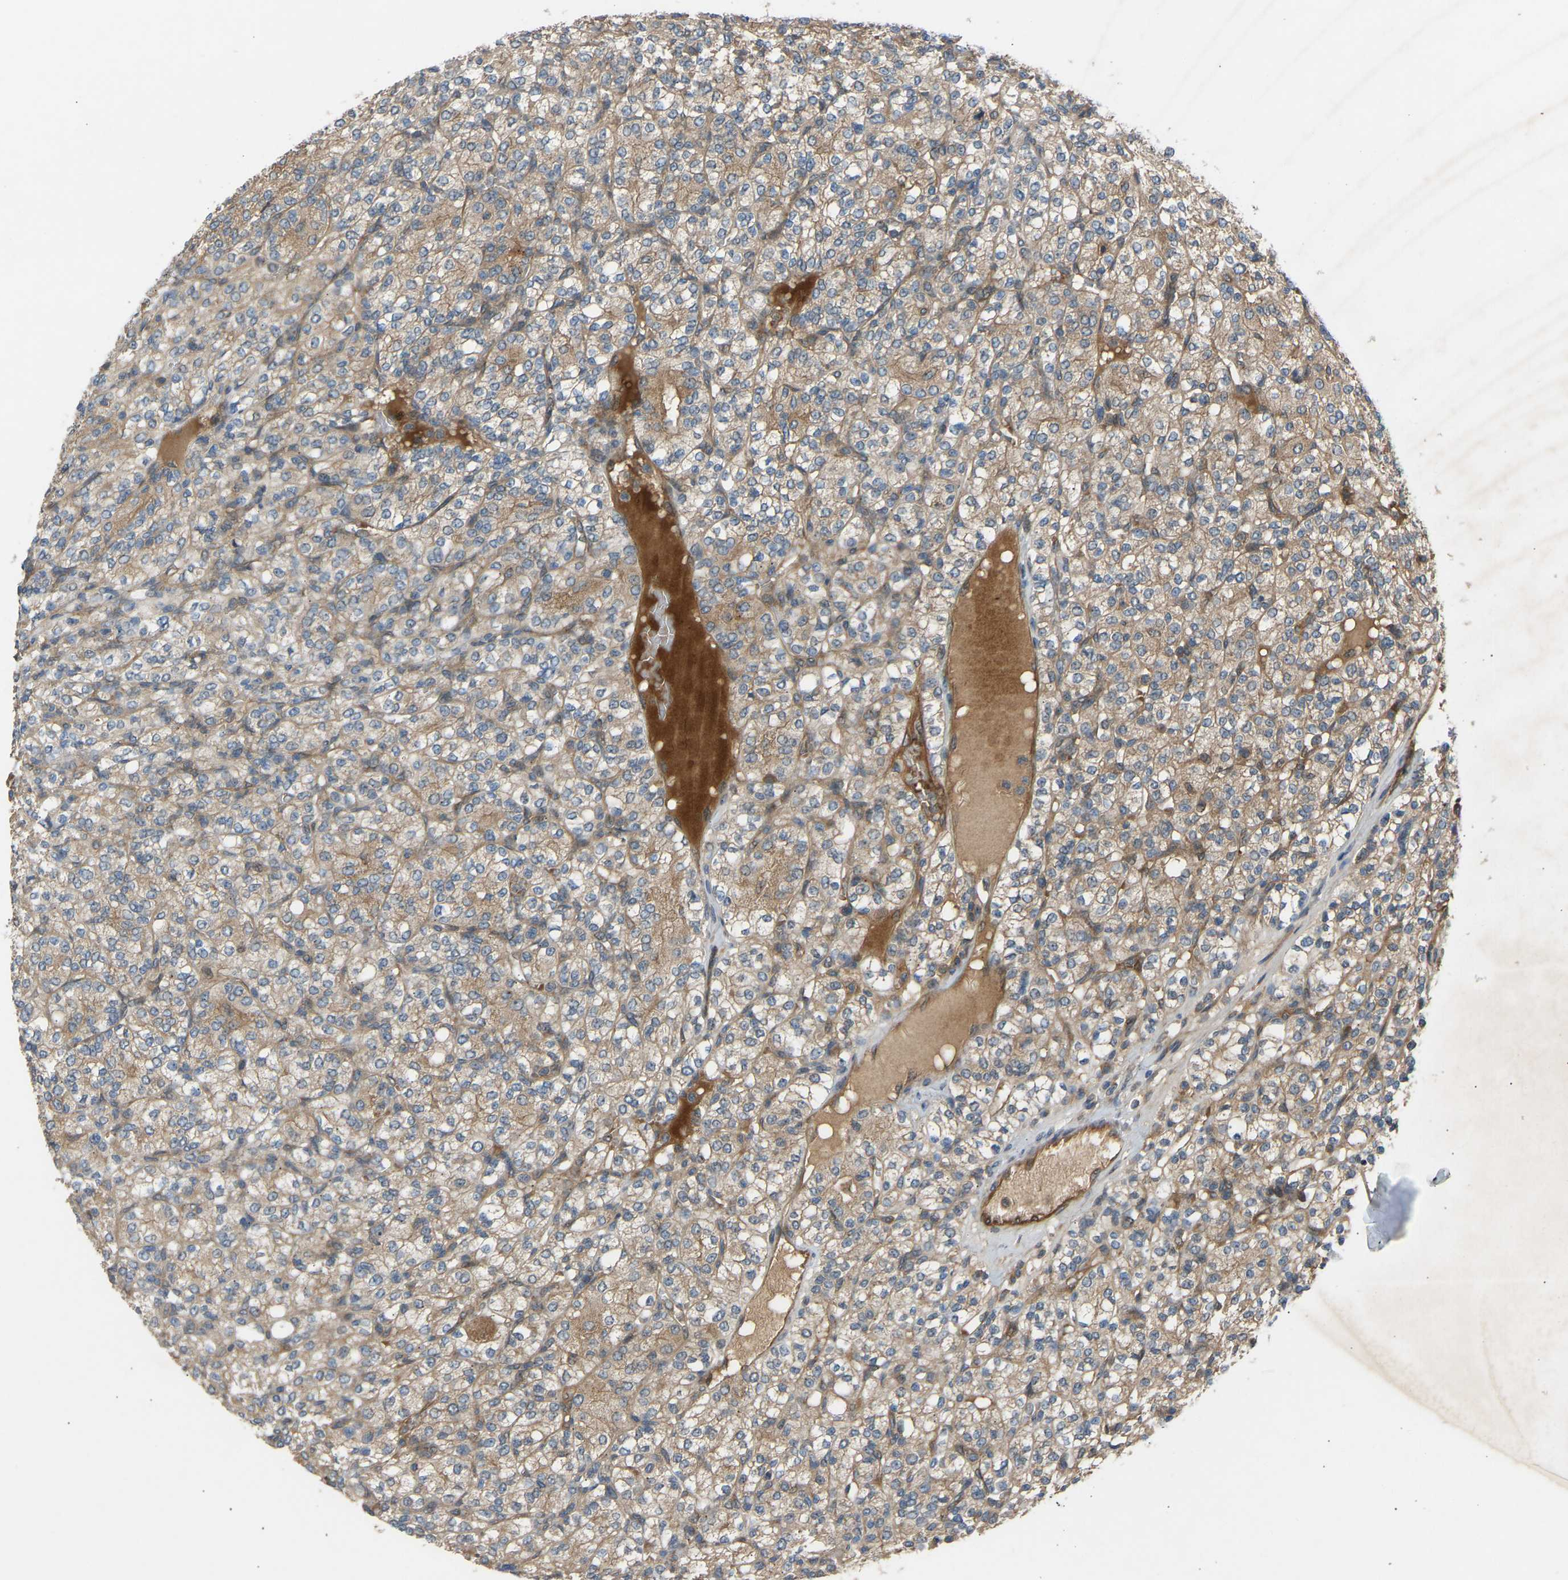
{"staining": {"intensity": "weak", "quantity": "25%-75%", "location": "cytoplasmic/membranous"}, "tissue": "renal cancer", "cell_type": "Tumor cells", "image_type": "cancer", "snomed": [{"axis": "morphology", "description": "Adenocarcinoma, NOS"}, {"axis": "topography", "description": "Kidney"}], "caption": "DAB (3,3'-diaminobenzidine) immunohistochemical staining of adenocarcinoma (renal) reveals weak cytoplasmic/membranous protein expression in about 25%-75% of tumor cells. Nuclei are stained in blue.", "gene": "GAS2L1", "patient": {"sex": "male", "age": 77}}